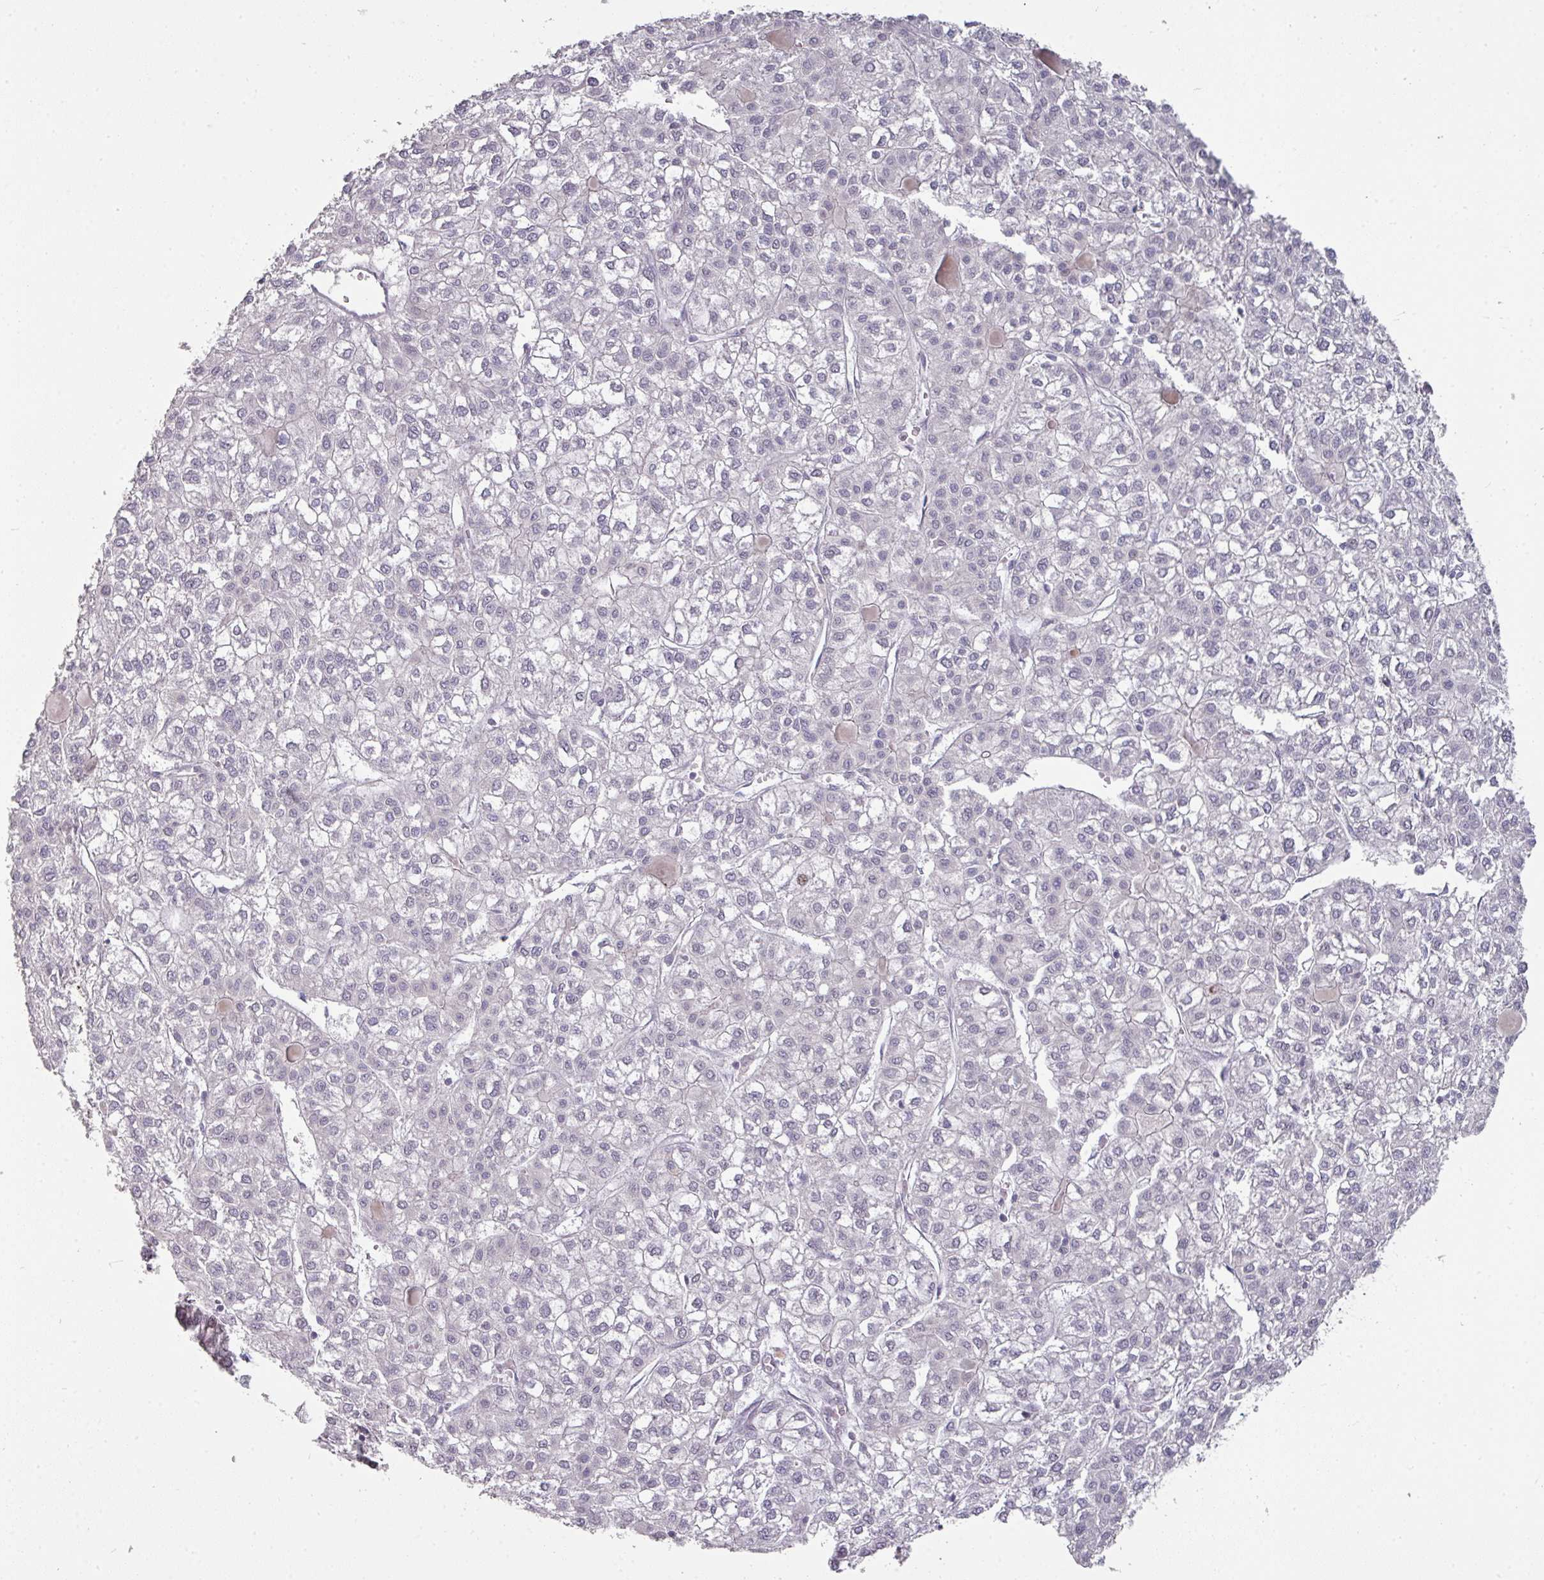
{"staining": {"intensity": "weak", "quantity": "<25%", "location": "nuclear"}, "tissue": "liver cancer", "cell_type": "Tumor cells", "image_type": "cancer", "snomed": [{"axis": "morphology", "description": "Carcinoma, Hepatocellular, NOS"}, {"axis": "topography", "description": "Liver"}], "caption": "This is an IHC image of liver cancer (hepatocellular carcinoma). There is no positivity in tumor cells.", "gene": "GTF2H3", "patient": {"sex": "female", "age": 43}}